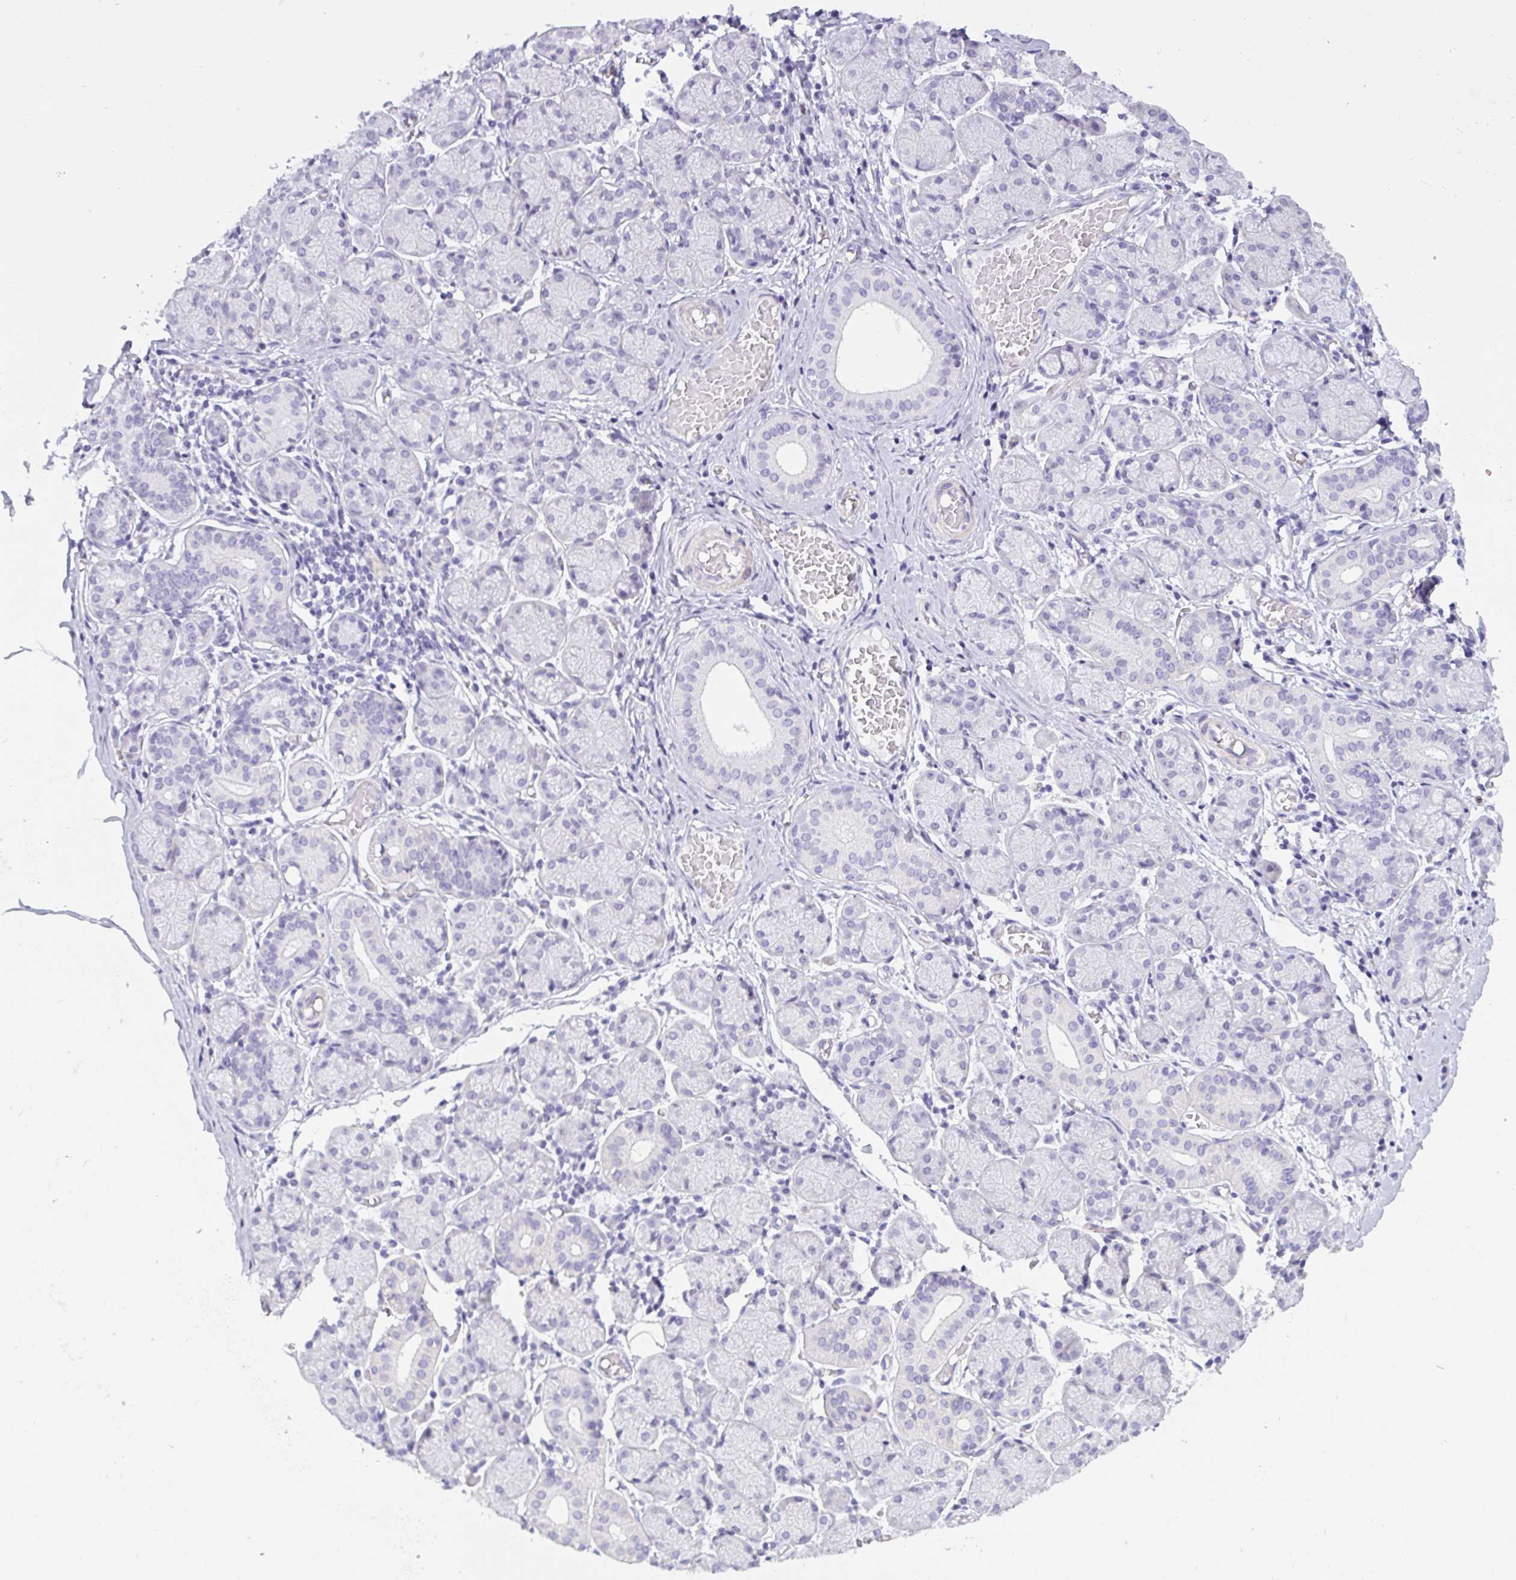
{"staining": {"intensity": "negative", "quantity": "none", "location": "none"}, "tissue": "salivary gland", "cell_type": "Glandular cells", "image_type": "normal", "snomed": [{"axis": "morphology", "description": "Normal tissue, NOS"}, {"axis": "topography", "description": "Salivary gland"}], "caption": "IHC of normal human salivary gland reveals no staining in glandular cells.", "gene": "SUZ12", "patient": {"sex": "female", "age": 24}}